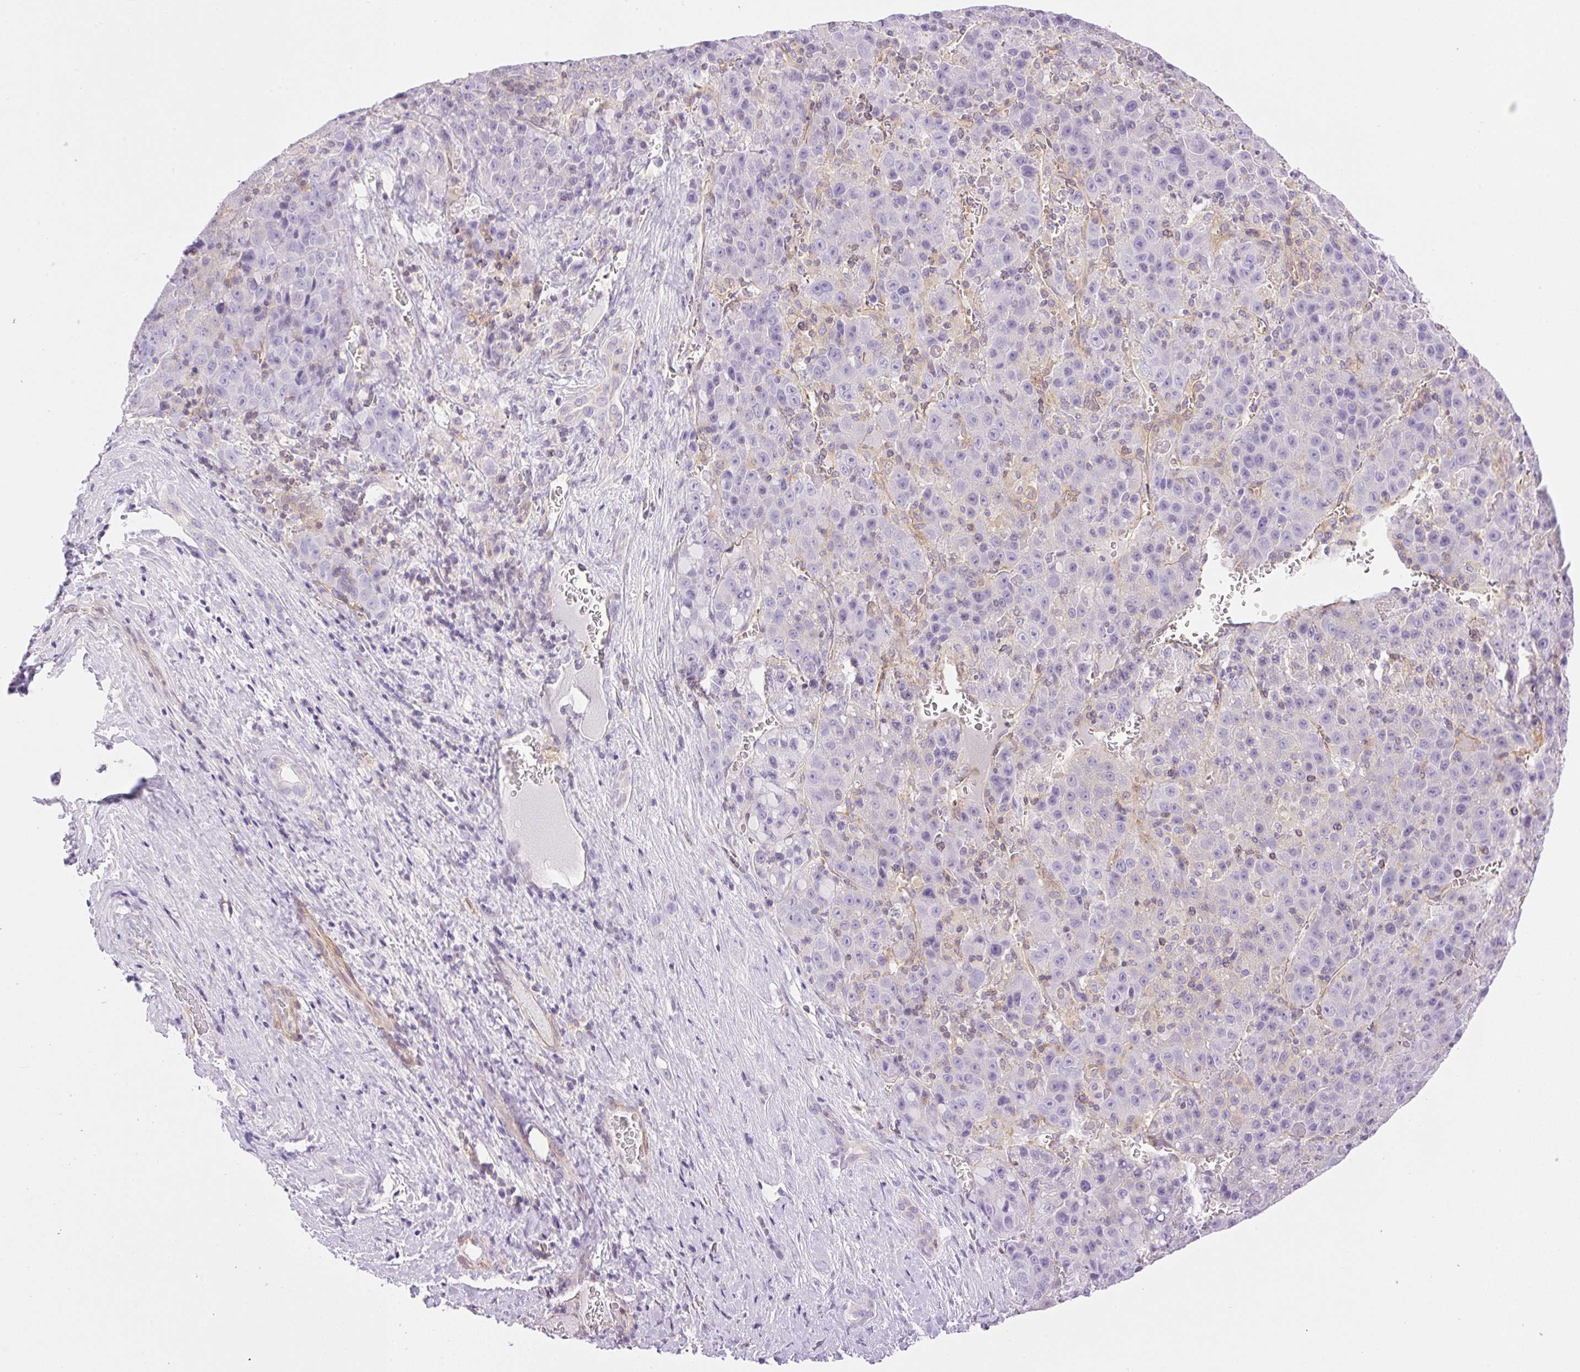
{"staining": {"intensity": "negative", "quantity": "none", "location": "none"}, "tissue": "liver cancer", "cell_type": "Tumor cells", "image_type": "cancer", "snomed": [{"axis": "morphology", "description": "Carcinoma, Hepatocellular, NOS"}, {"axis": "topography", "description": "Liver"}], "caption": "This is a image of IHC staining of liver cancer, which shows no staining in tumor cells.", "gene": "EHD3", "patient": {"sex": "female", "age": 53}}